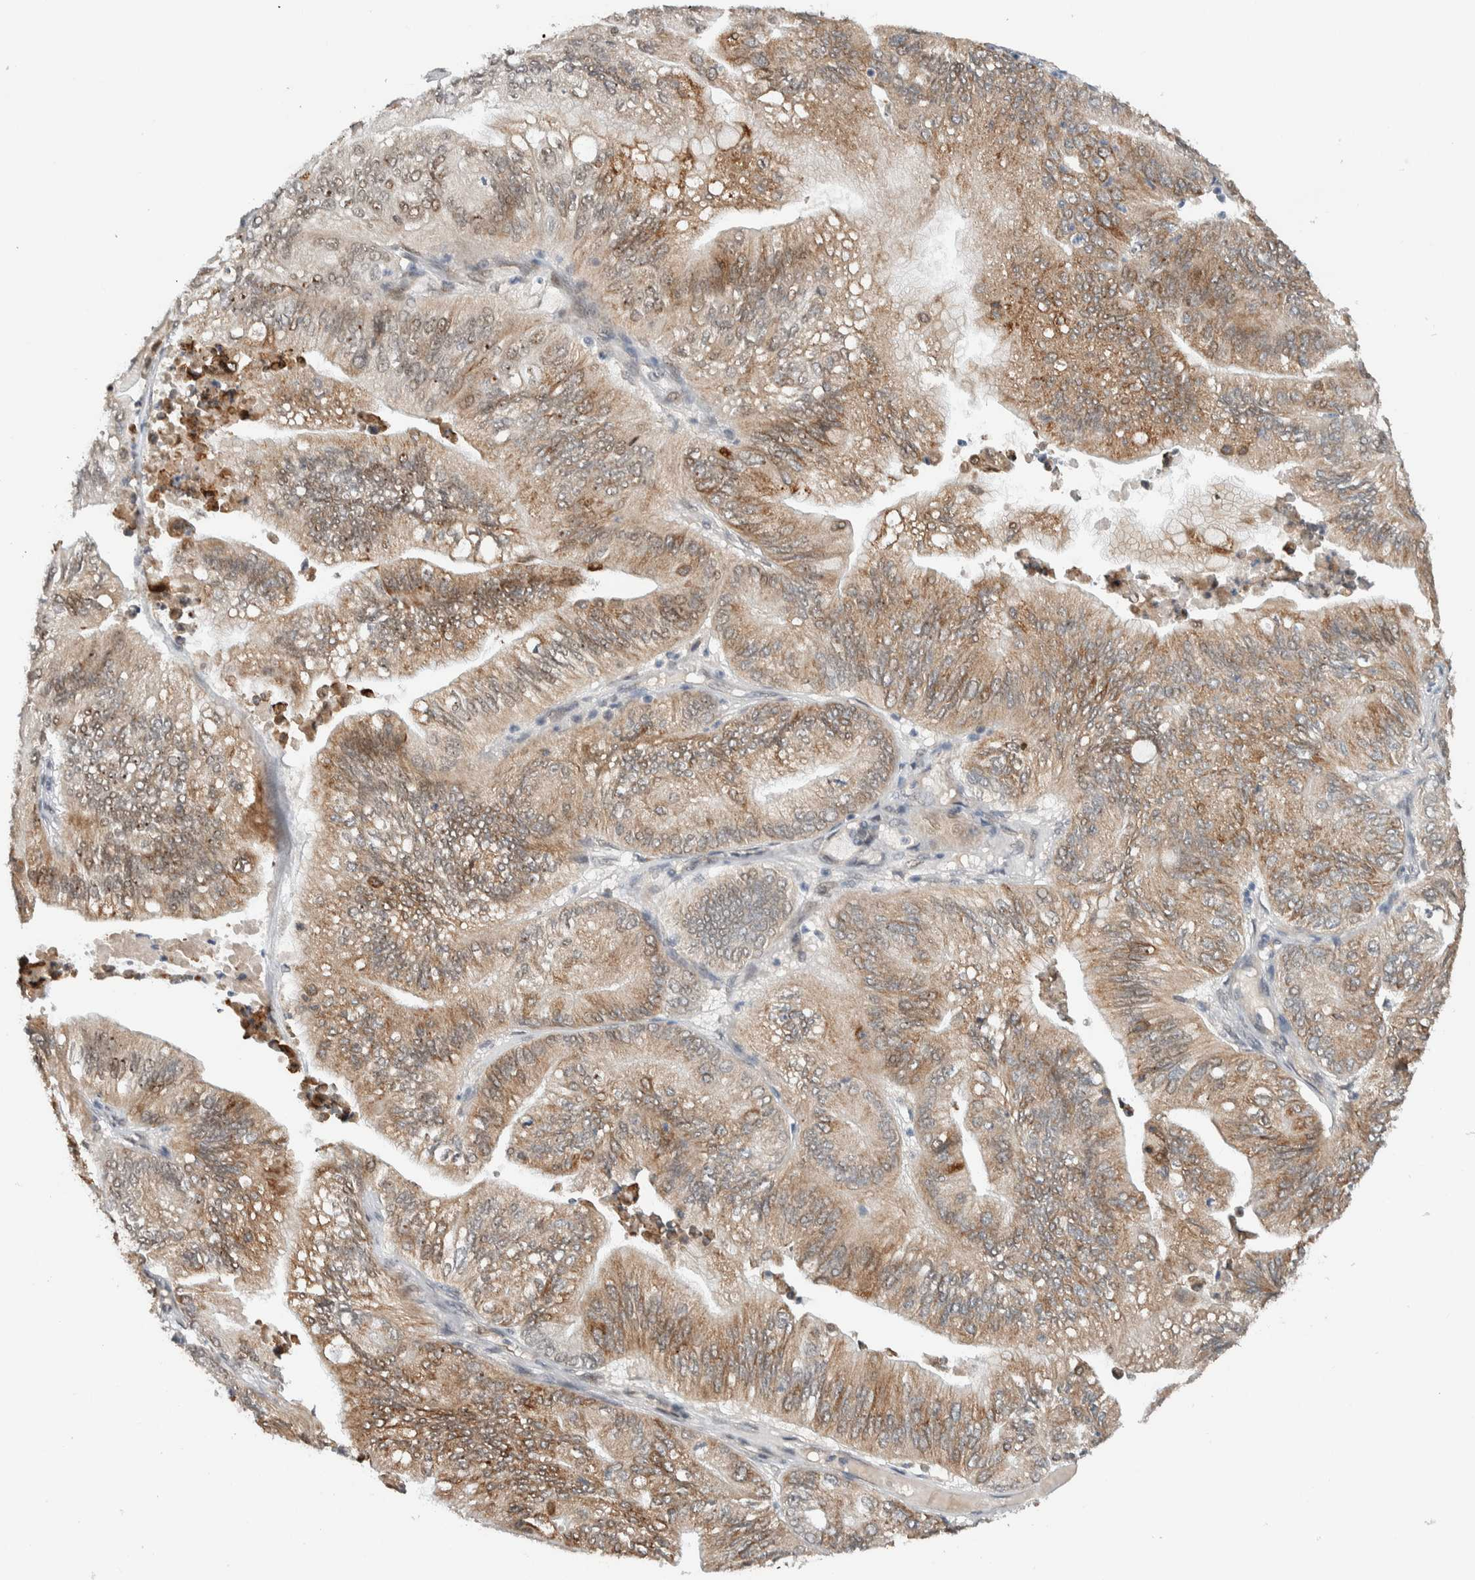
{"staining": {"intensity": "moderate", "quantity": ">75%", "location": "cytoplasmic/membranous"}, "tissue": "ovarian cancer", "cell_type": "Tumor cells", "image_type": "cancer", "snomed": [{"axis": "morphology", "description": "Cystadenocarcinoma, mucinous, NOS"}, {"axis": "topography", "description": "Ovary"}], "caption": "Immunohistochemistry (IHC) staining of ovarian cancer, which reveals medium levels of moderate cytoplasmic/membranous staining in approximately >75% of tumor cells indicating moderate cytoplasmic/membranous protein staining. The staining was performed using DAB (brown) for protein detection and nuclei were counterstained in hematoxylin (blue).", "gene": "TNRC18", "patient": {"sex": "female", "age": 61}}